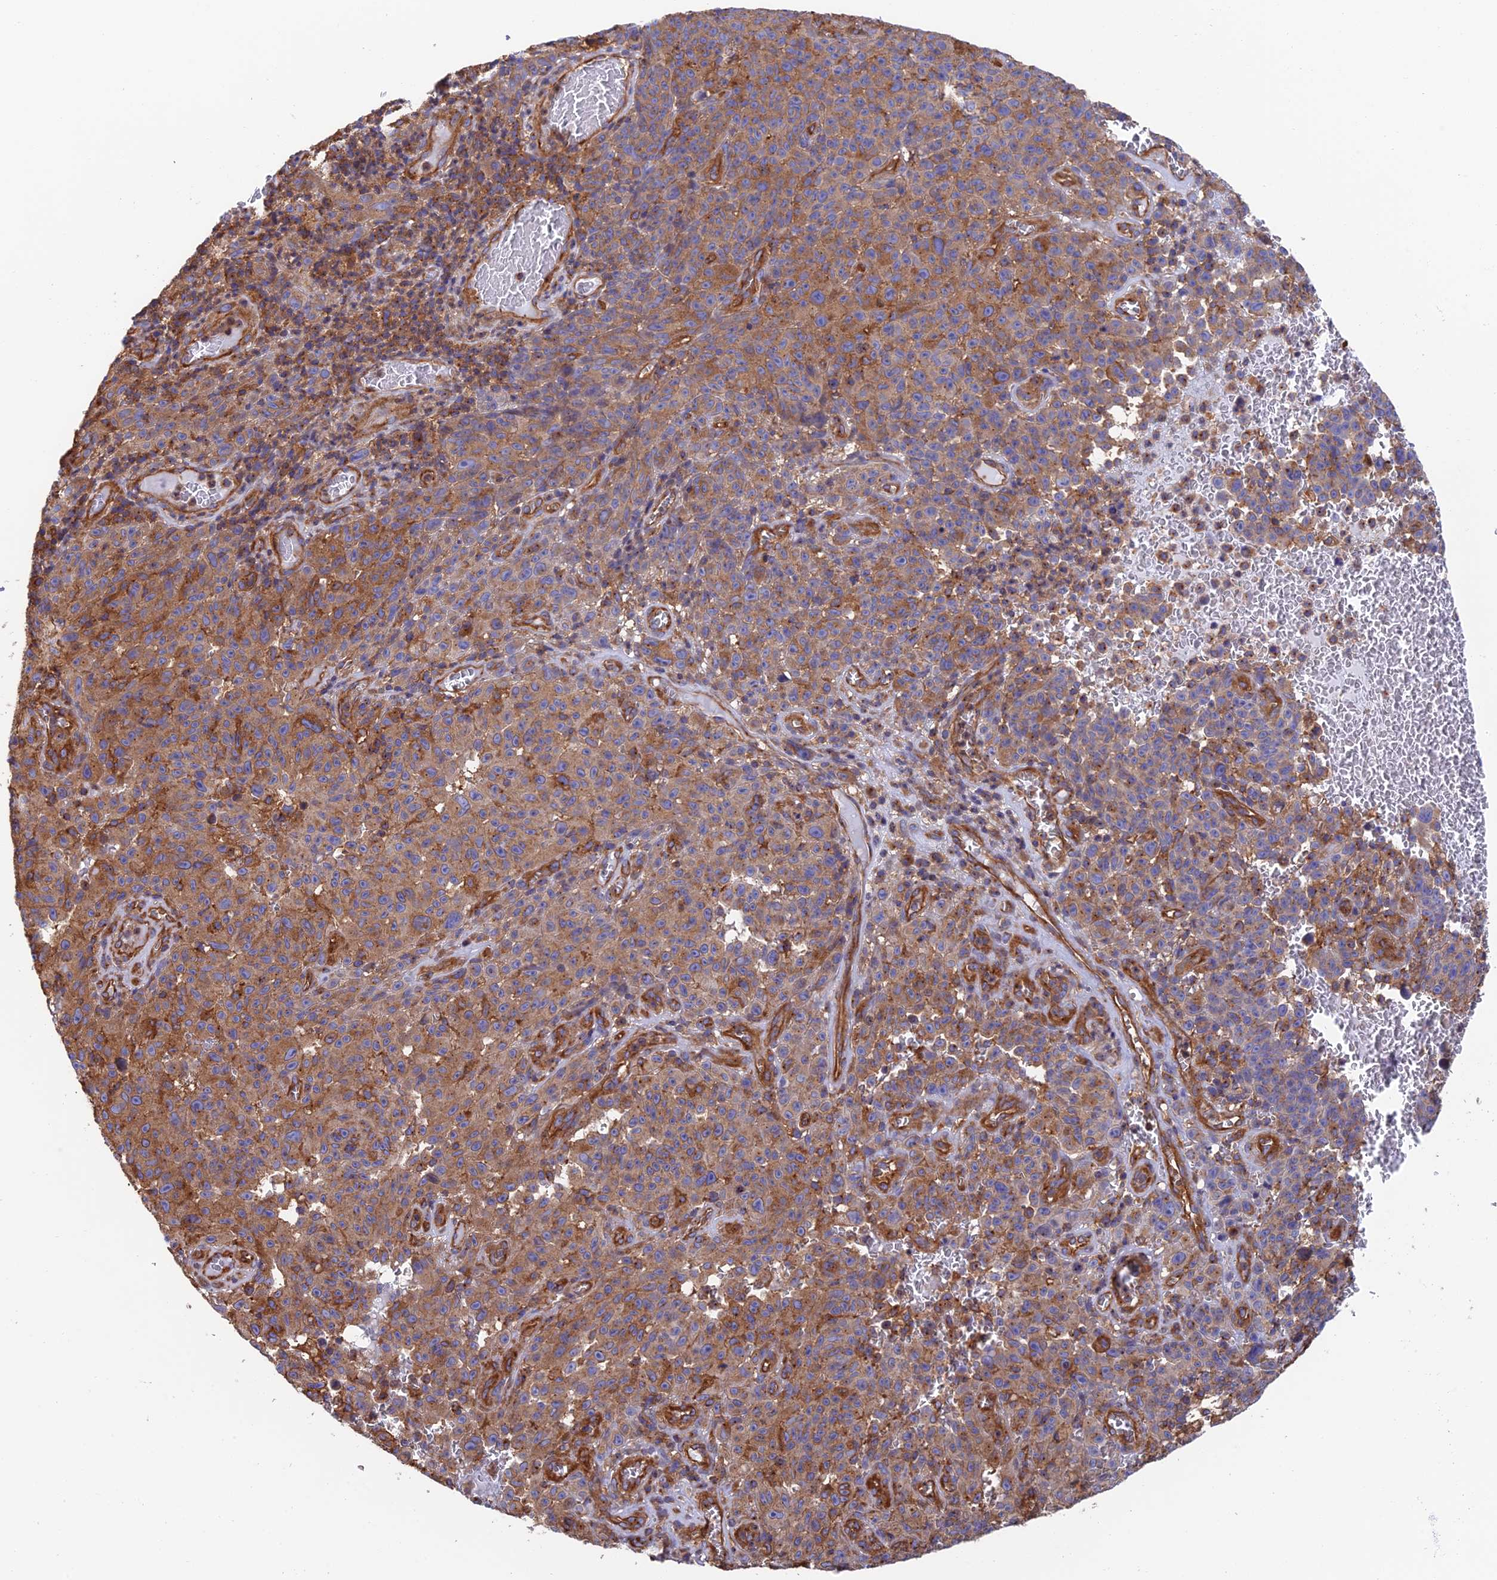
{"staining": {"intensity": "moderate", "quantity": ">75%", "location": "cytoplasmic/membranous"}, "tissue": "melanoma", "cell_type": "Tumor cells", "image_type": "cancer", "snomed": [{"axis": "morphology", "description": "Malignant melanoma, NOS"}, {"axis": "topography", "description": "Skin"}], "caption": "The photomicrograph exhibits staining of malignant melanoma, revealing moderate cytoplasmic/membranous protein positivity (brown color) within tumor cells.", "gene": "DCTN2", "patient": {"sex": "female", "age": 82}}